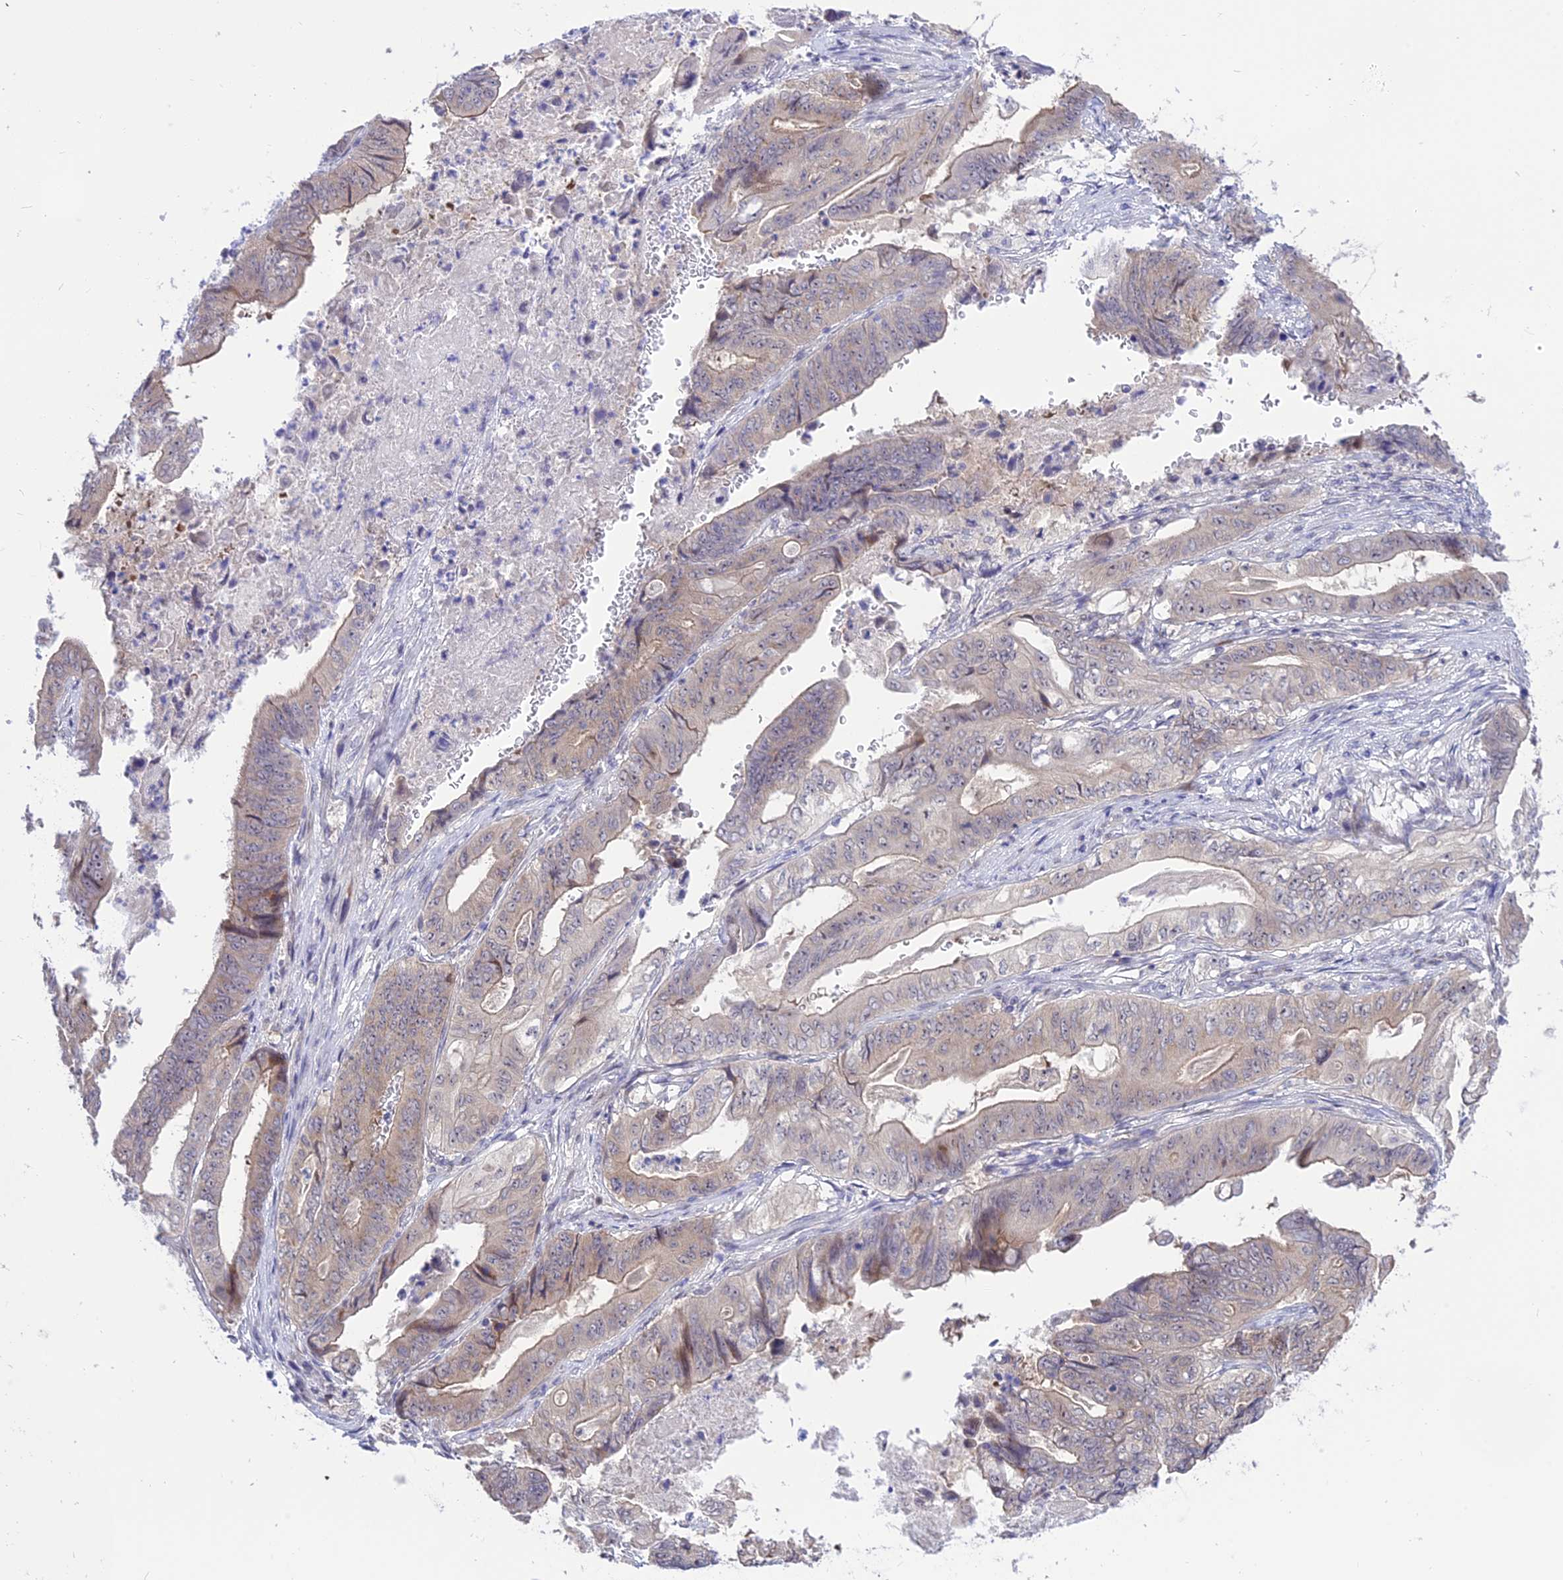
{"staining": {"intensity": "weak", "quantity": "<25%", "location": "cytoplasmic/membranous"}, "tissue": "stomach cancer", "cell_type": "Tumor cells", "image_type": "cancer", "snomed": [{"axis": "morphology", "description": "Adenocarcinoma, NOS"}, {"axis": "topography", "description": "Stomach"}], "caption": "Immunohistochemical staining of human adenocarcinoma (stomach) exhibits no significant positivity in tumor cells.", "gene": "ZNF837", "patient": {"sex": "female", "age": 73}}